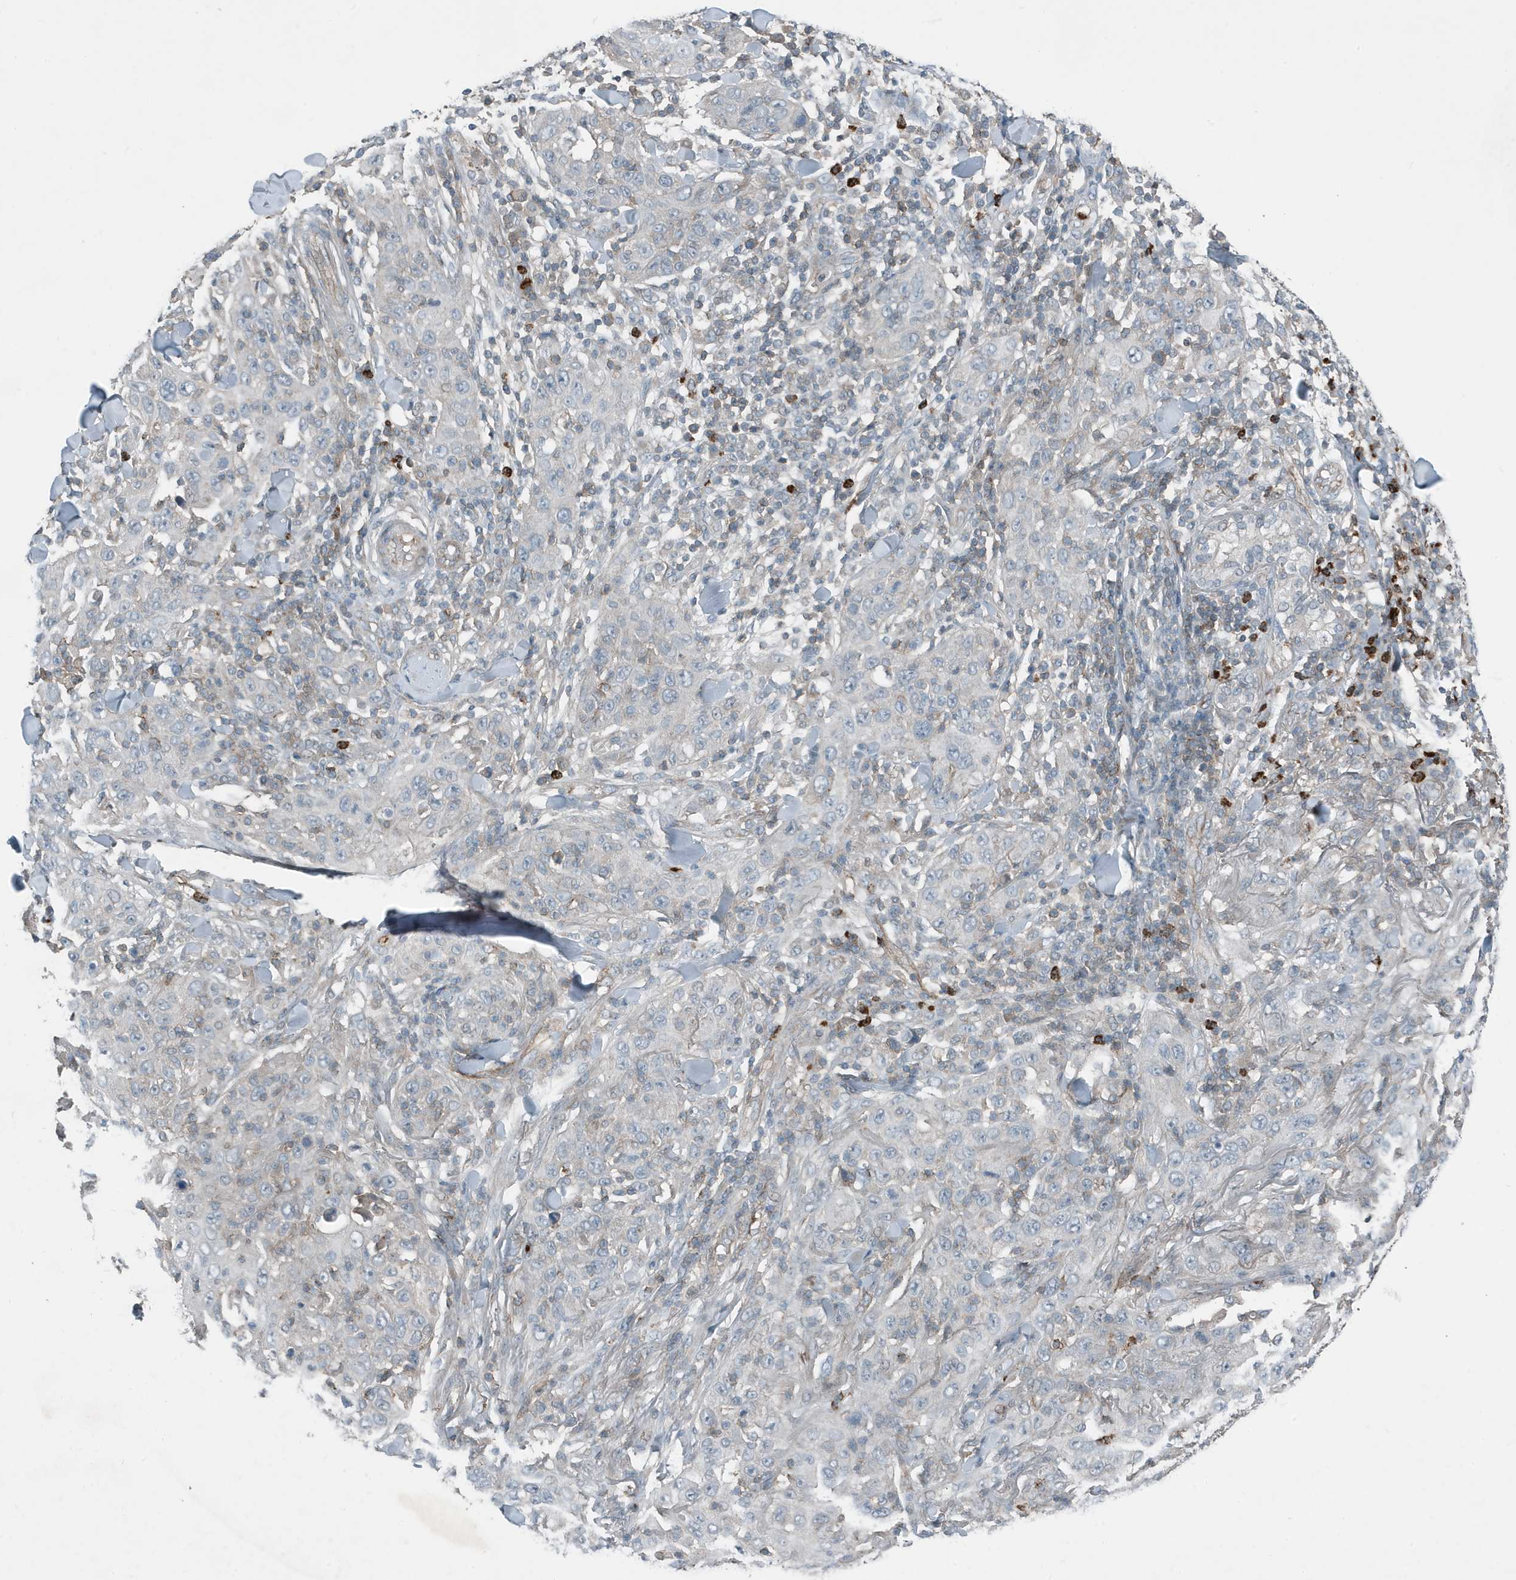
{"staining": {"intensity": "negative", "quantity": "none", "location": "none"}, "tissue": "skin cancer", "cell_type": "Tumor cells", "image_type": "cancer", "snomed": [{"axis": "morphology", "description": "Squamous cell carcinoma, NOS"}, {"axis": "topography", "description": "Skin"}], "caption": "Skin squamous cell carcinoma was stained to show a protein in brown. There is no significant positivity in tumor cells.", "gene": "DAPP1", "patient": {"sex": "female", "age": 88}}